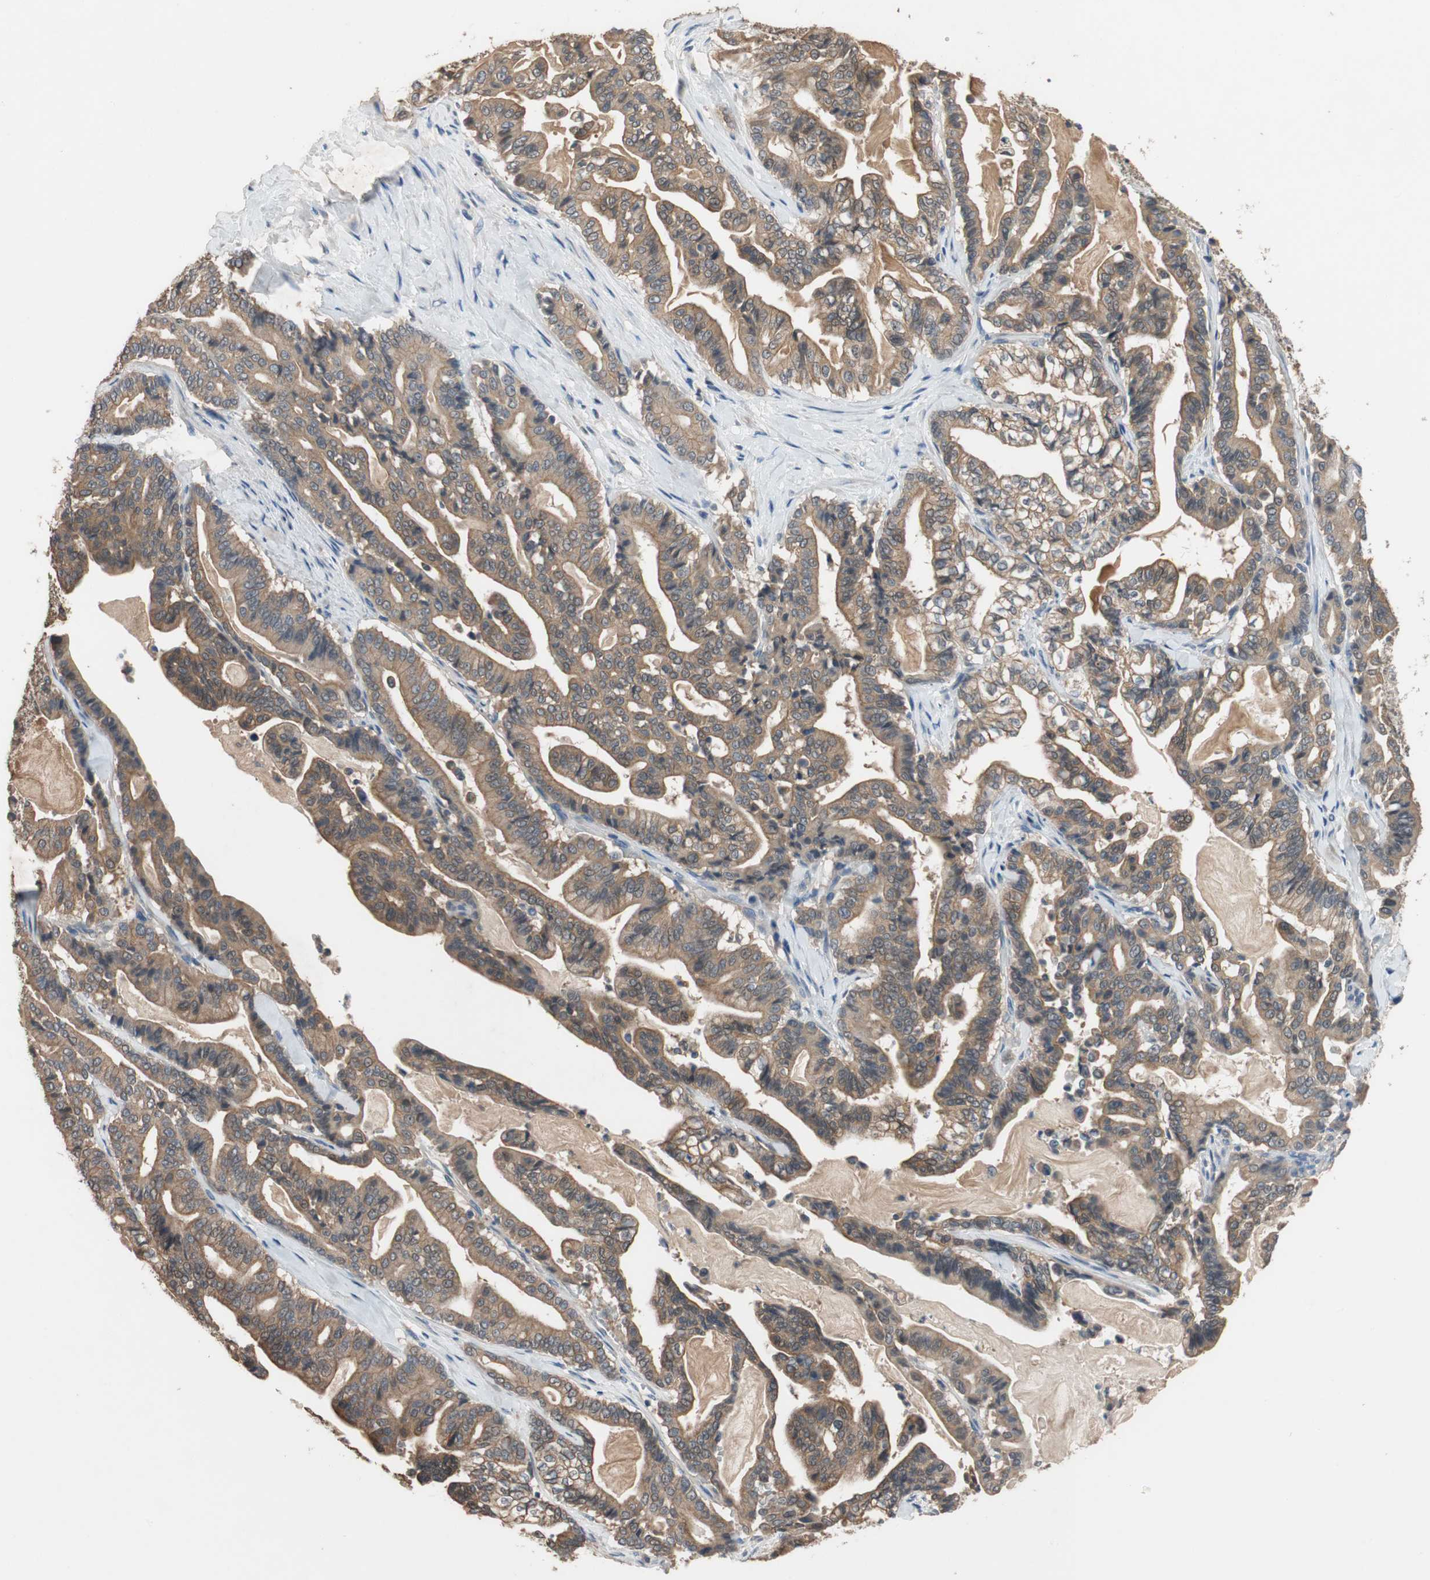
{"staining": {"intensity": "moderate", "quantity": ">75%", "location": "cytoplasmic/membranous"}, "tissue": "pancreatic cancer", "cell_type": "Tumor cells", "image_type": "cancer", "snomed": [{"axis": "morphology", "description": "Adenocarcinoma, NOS"}, {"axis": "topography", "description": "Pancreas"}], "caption": "Immunohistochemical staining of pancreatic cancer (adenocarcinoma) demonstrates moderate cytoplasmic/membranous protein staining in about >75% of tumor cells.", "gene": "ADAP1", "patient": {"sex": "male", "age": 63}}